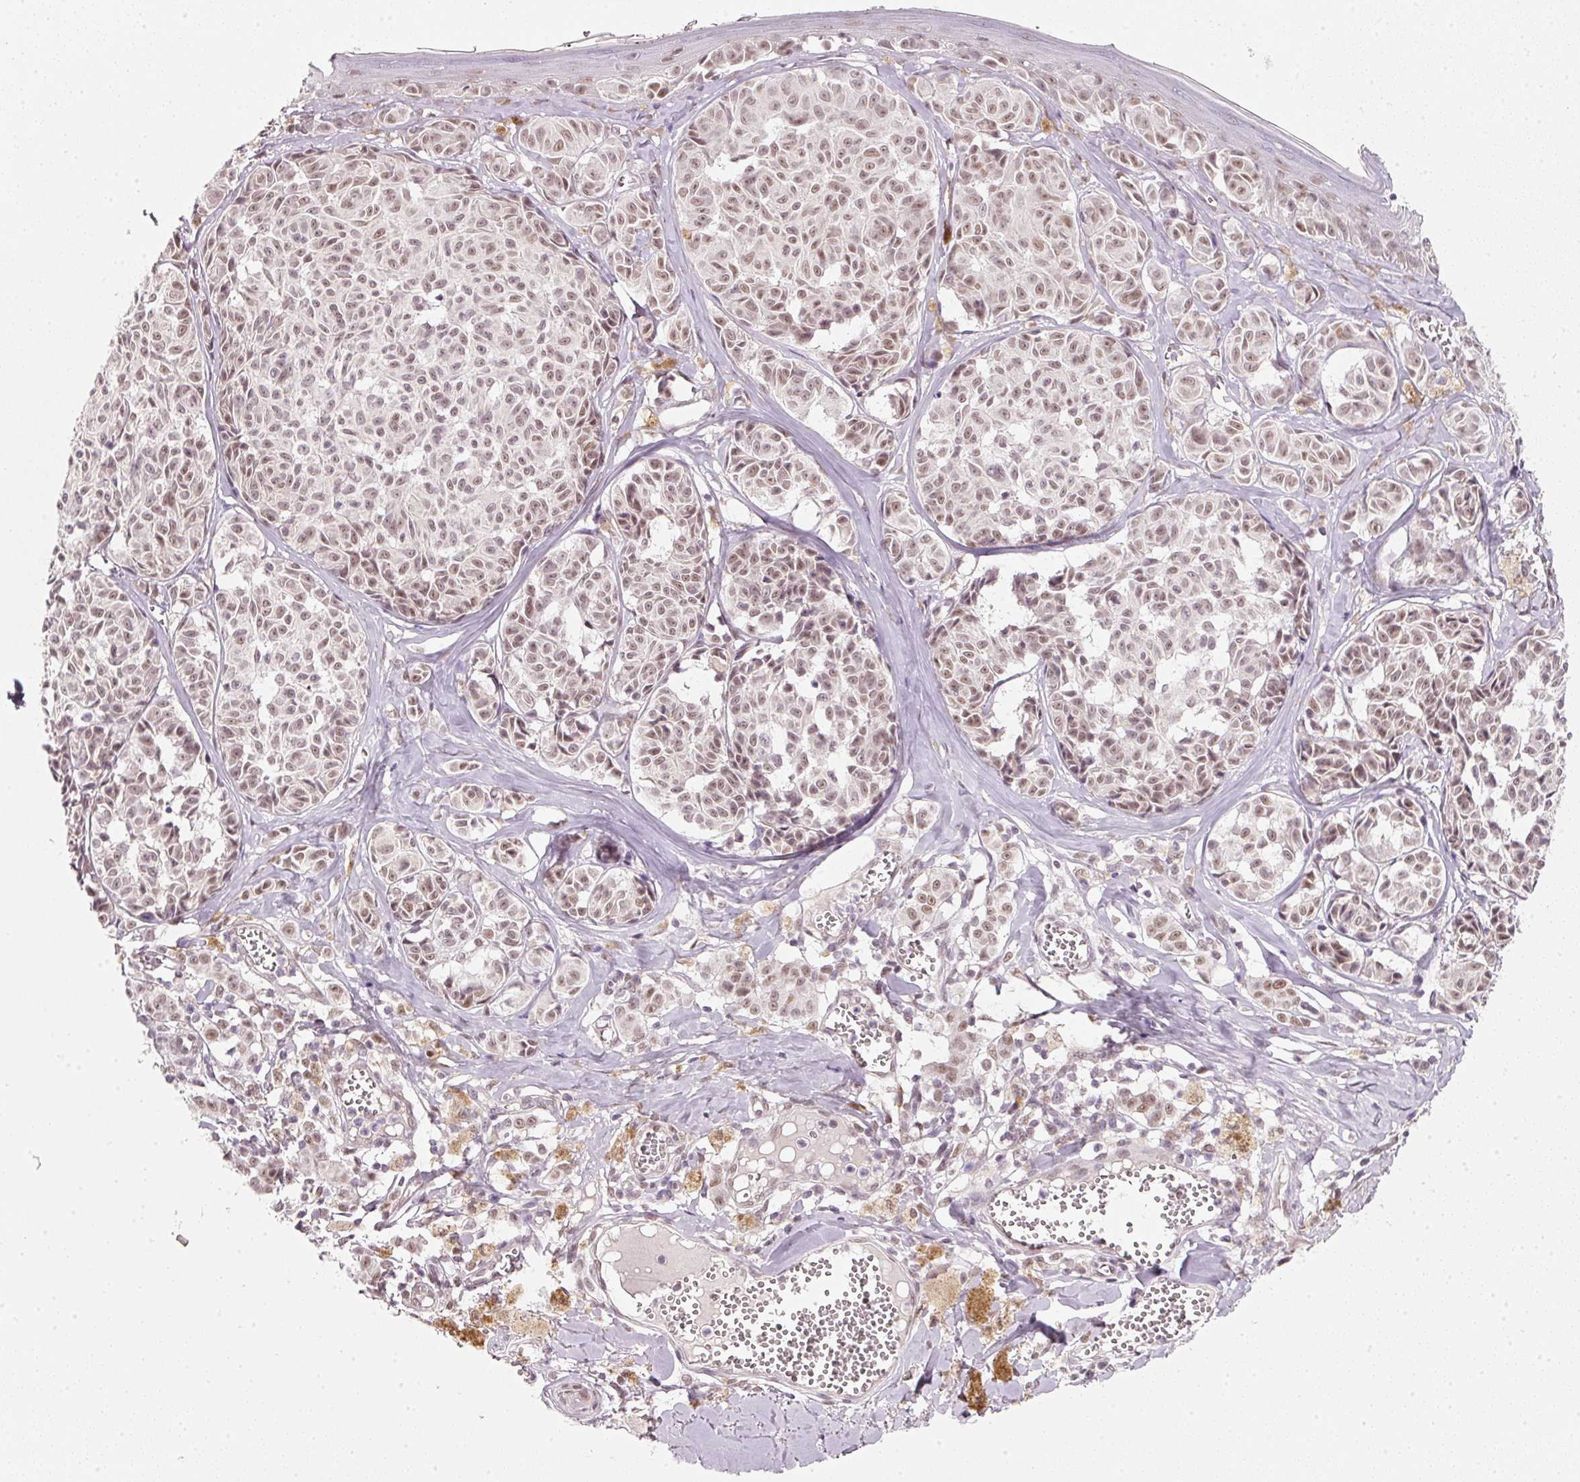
{"staining": {"intensity": "weak", "quantity": ">75%", "location": "nuclear"}, "tissue": "melanoma", "cell_type": "Tumor cells", "image_type": "cancer", "snomed": [{"axis": "morphology", "description": "Malignant melanoma, NOS"}, {"axis": "topography", "description": "Skin"}], "caption": "Immunohistochemical staining of human melanoma displays low levels of weak nuclear expression in about >75% of tumor cells. (brown staining indicates protein expression, while blue staining denotes nuclei).", "gene": "FSTL3", "patient": {"sex": "female", "age": 43}}